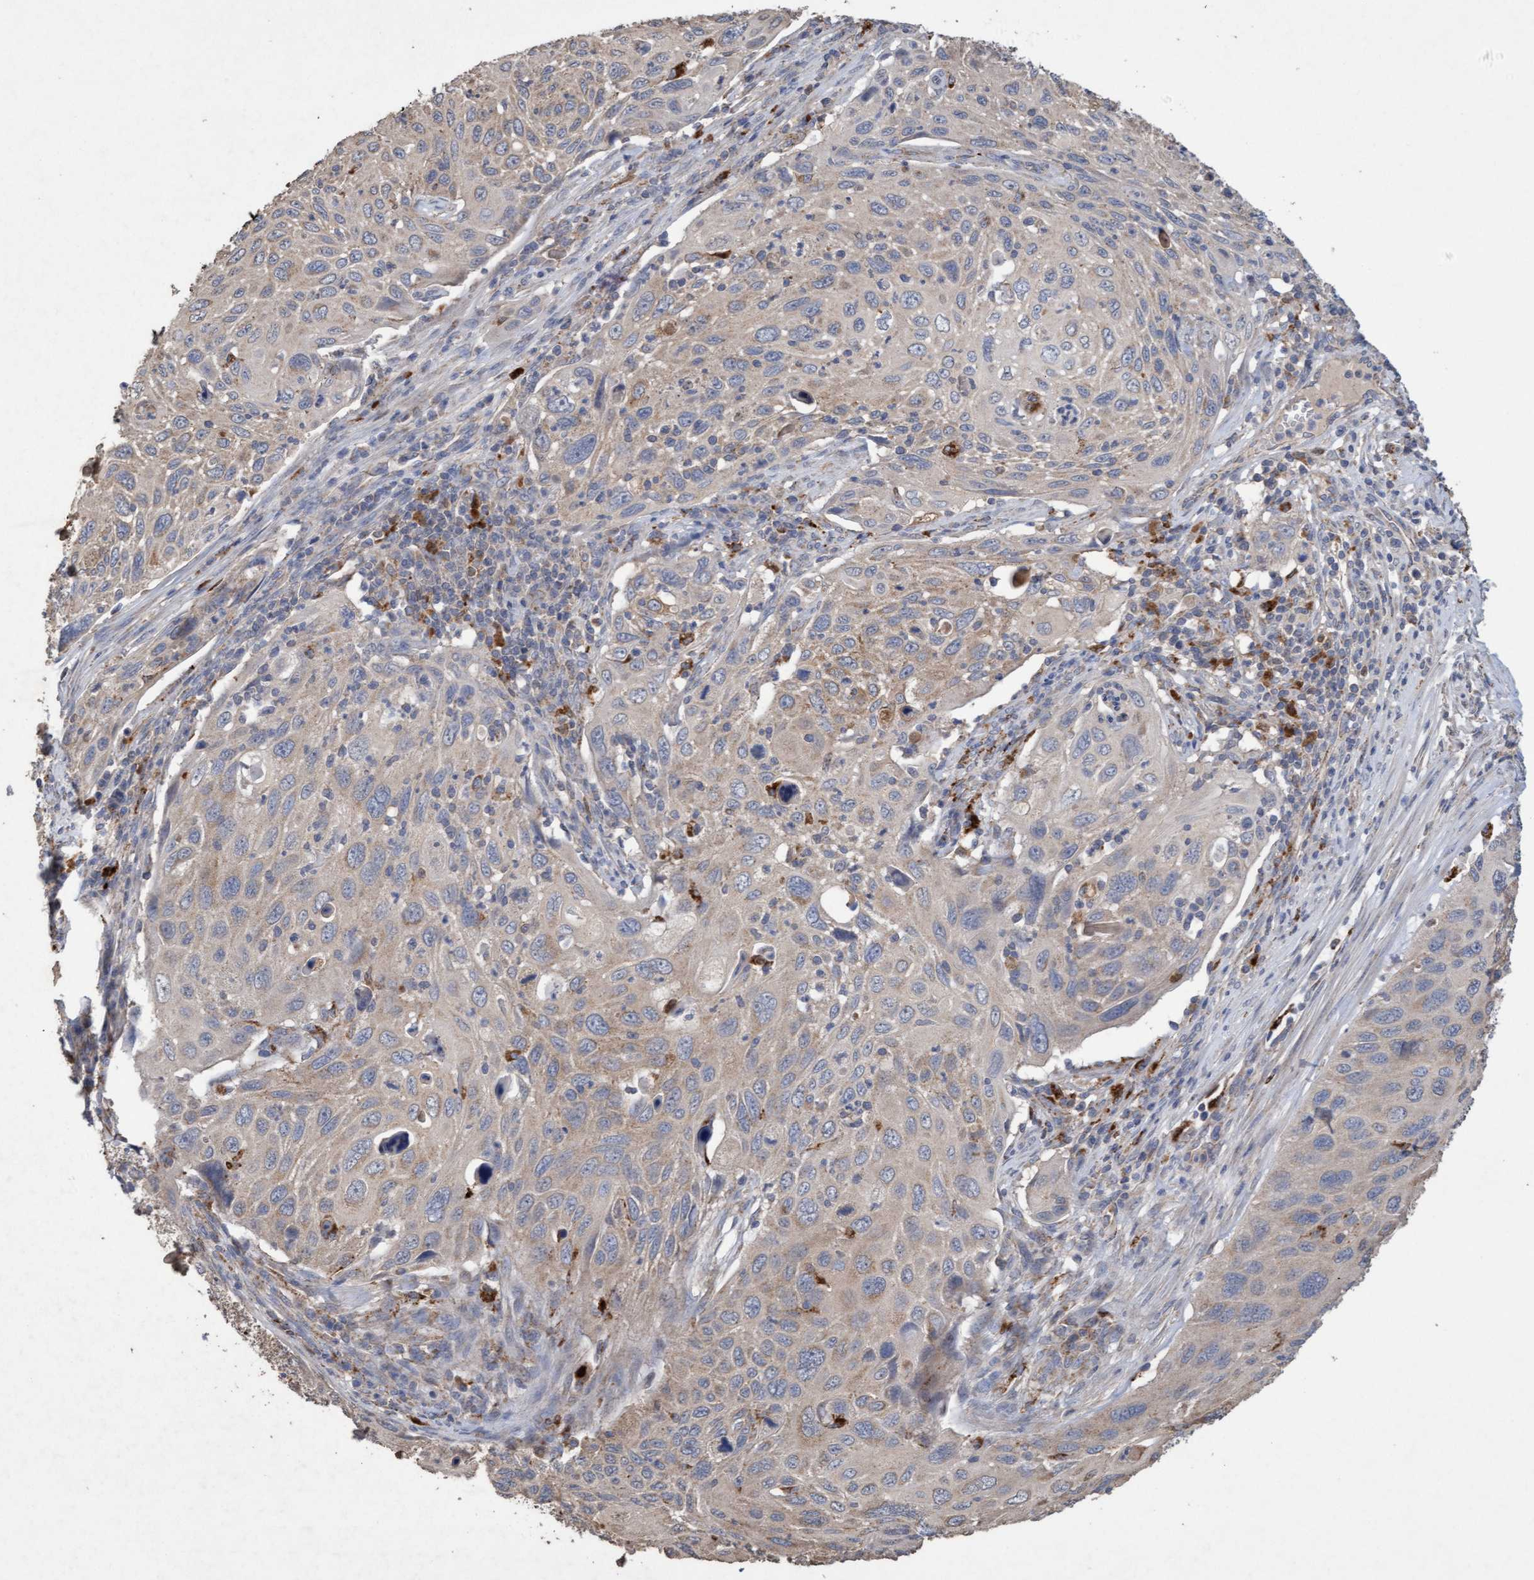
{"staining": {"intensity": "weak", "quantity": "<25%", "location": "cytoplasmic/membranous"}, "tissue": "cervical cancer", "cell_type": "Tumor cells", "image_type": "cancer", "snomed": [{"axis": "morphology", "description": "Squamous cell carcinoma, NOS"}, {"axis": "topography", "description": "Cervix"}], "caption": "Tumor cells show no significant protein staining in cervical cancer (squamous cell carcinoma).", "gene": "ATPAF2", "patient": {"sex": "female", "age": 70}}